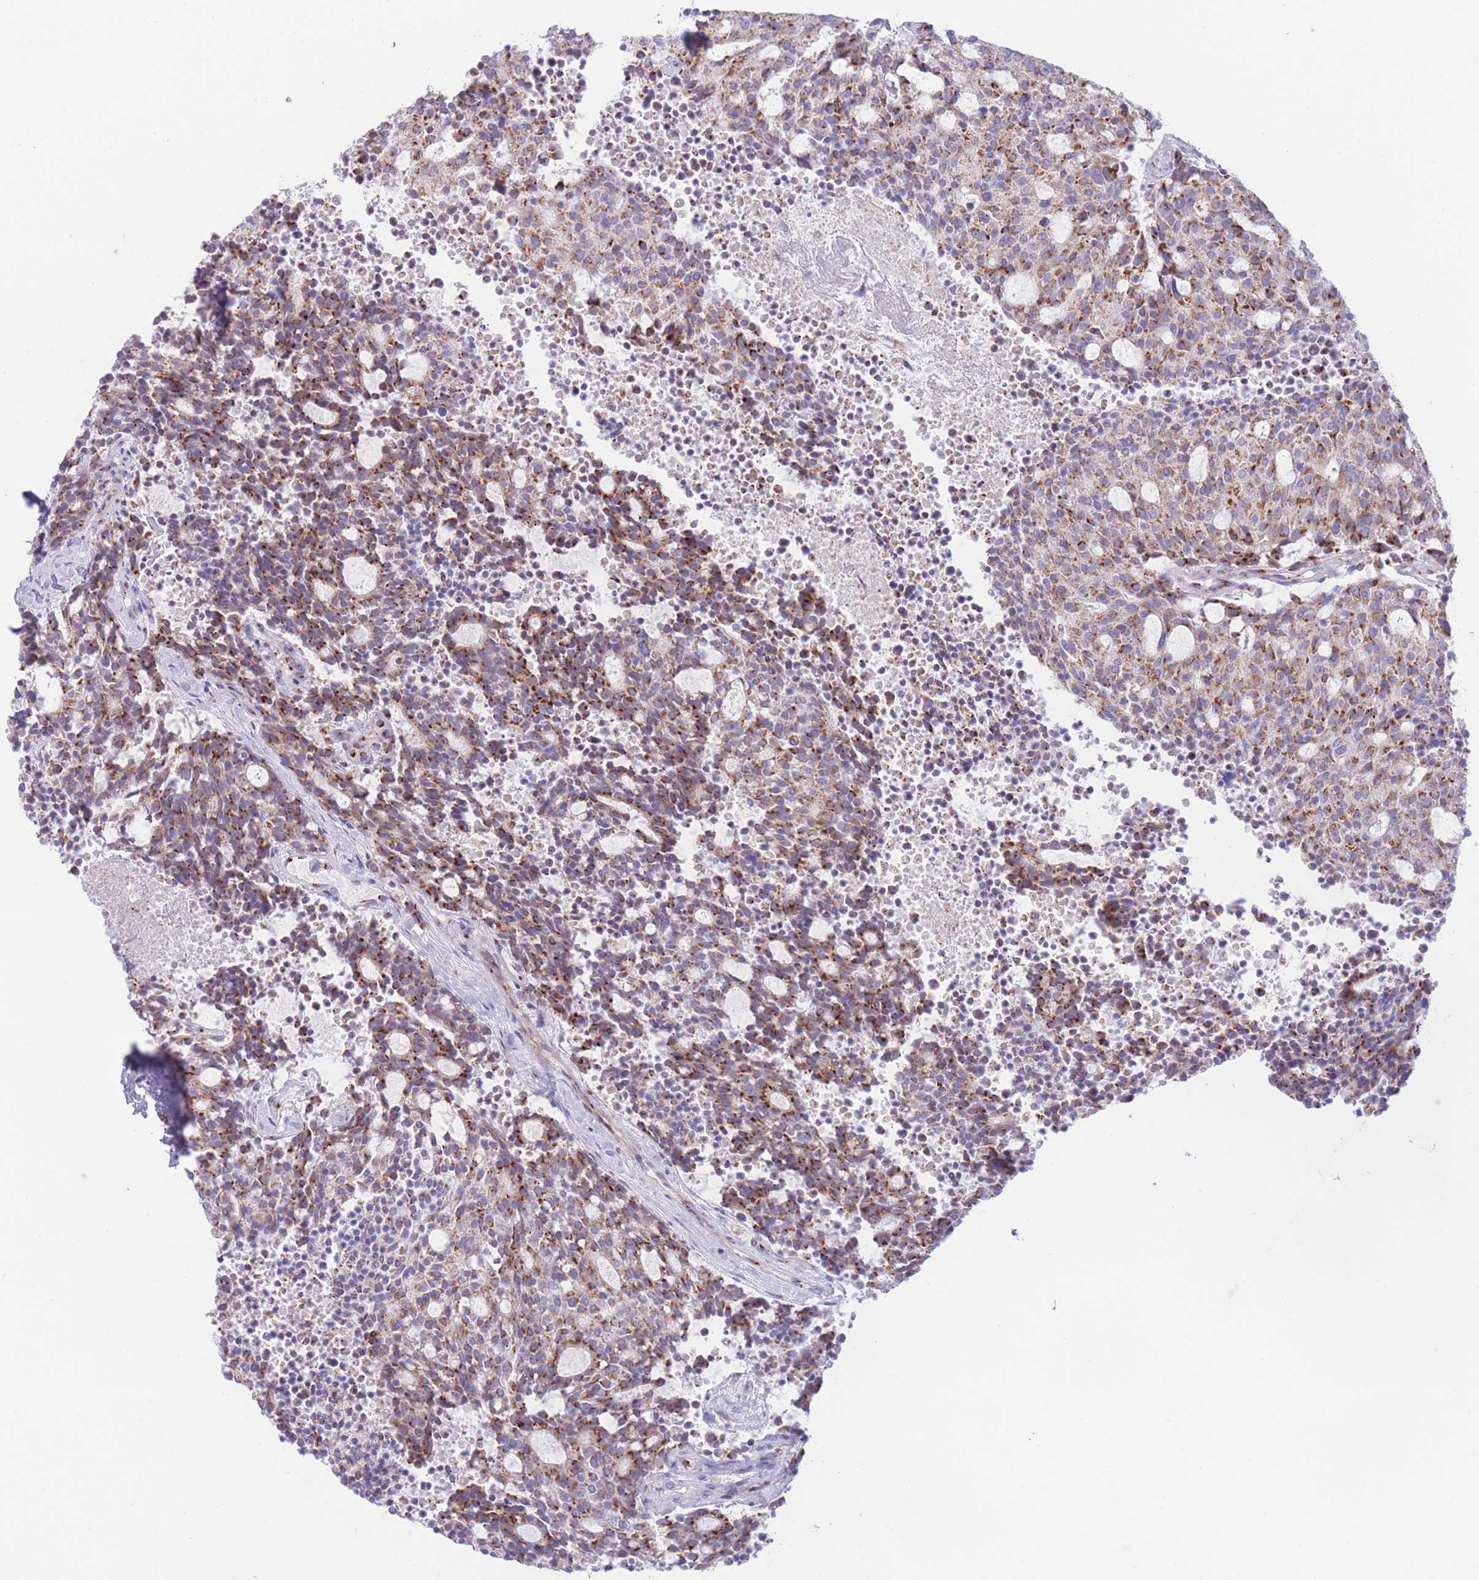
{"staining": {"intensity": "strong", "quantity": ">75%", "location": "cytoplasmic/membranous"}, "tissue": "carcinoid", "cell_type": "Tumor cells", "image_type": "cancer", "snomed": [{"axis": "morphology", "description": "Carcinoid, malignant, NOS"}, {"axis": "topography", "description": "Pancreas"}], "caption": "IHC staining of carcinoid, which demonstrates high levels of strong cytoplasmic/membranous positivity in about >75% of tumor cells indicating strong cytoplasmic/membranous protein expression. The staining was performed using DAB (brown) for protein detection and nuclei were counterstained in hematoxylin (blue).", "gene": "MPND", "patient": {"sex": "female", "age": 54}}